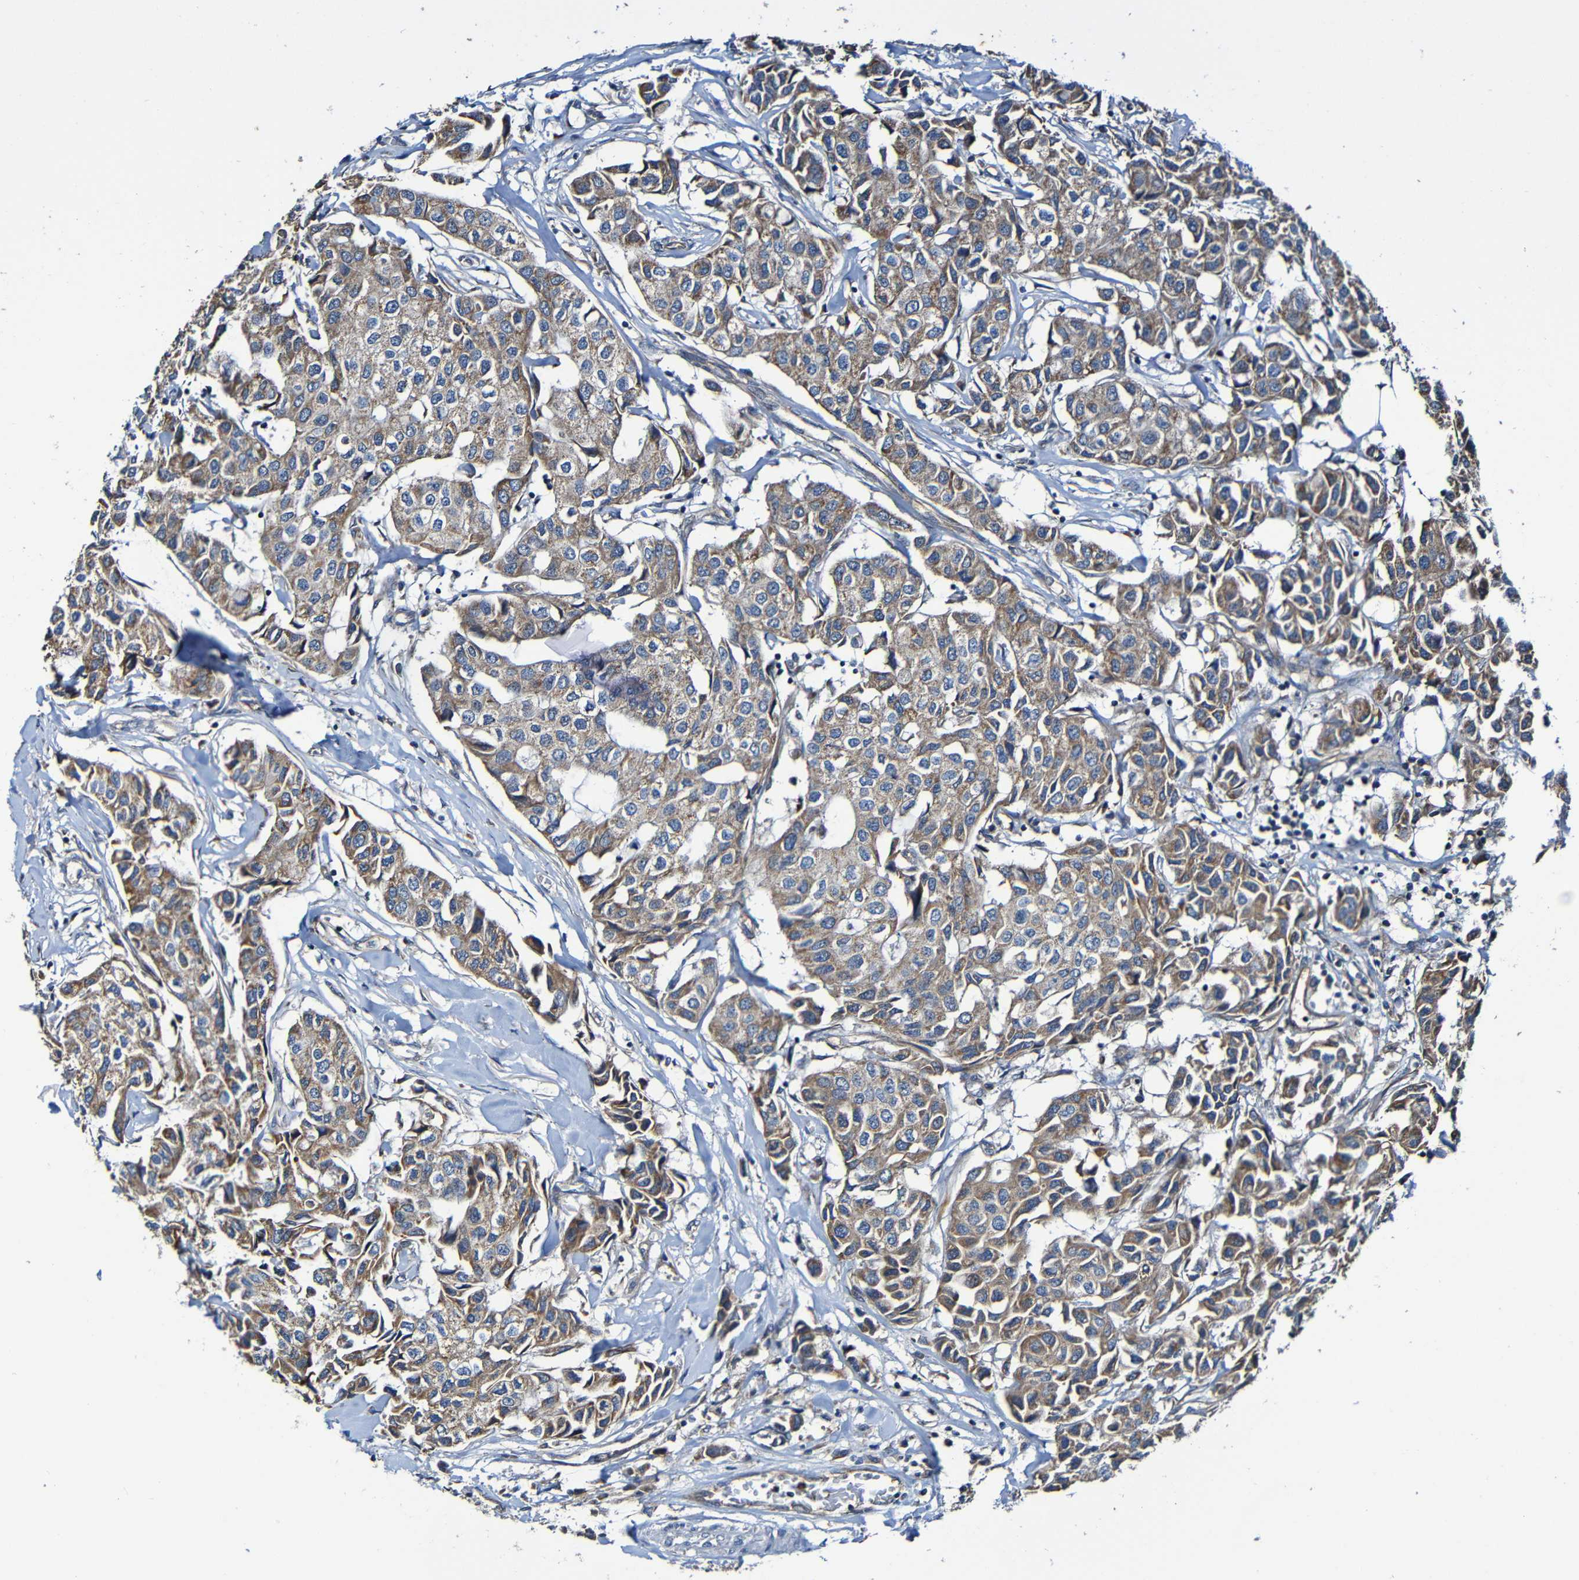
{"staining": {"intensity": "moderate", "quantity": ">75%", "location": "cytoplasmic/membranous"}, "tissue": "breast cancer", "cell_type": "Tumor cells", "image_type": "cancer", "snomed": [{"axis": "morphology", "description": "Duct carcinoma"}, {"axis": "topography", "description": "Breast"}], "caption": "IHC staining of breast invasive ductal carcinoma, which reveals medium levels of moderate cytoplasmic/membranous positivity in approximately >75% of tumor cells indicating moderate cytoplasmic/membranous protein expression. The staining was performed using DAB (brown) for protein detection and nuclei were counterstained in hematoxylin (blue).", "gene": "ADAM15", "patient": {"sex": "female", "age": 80}}